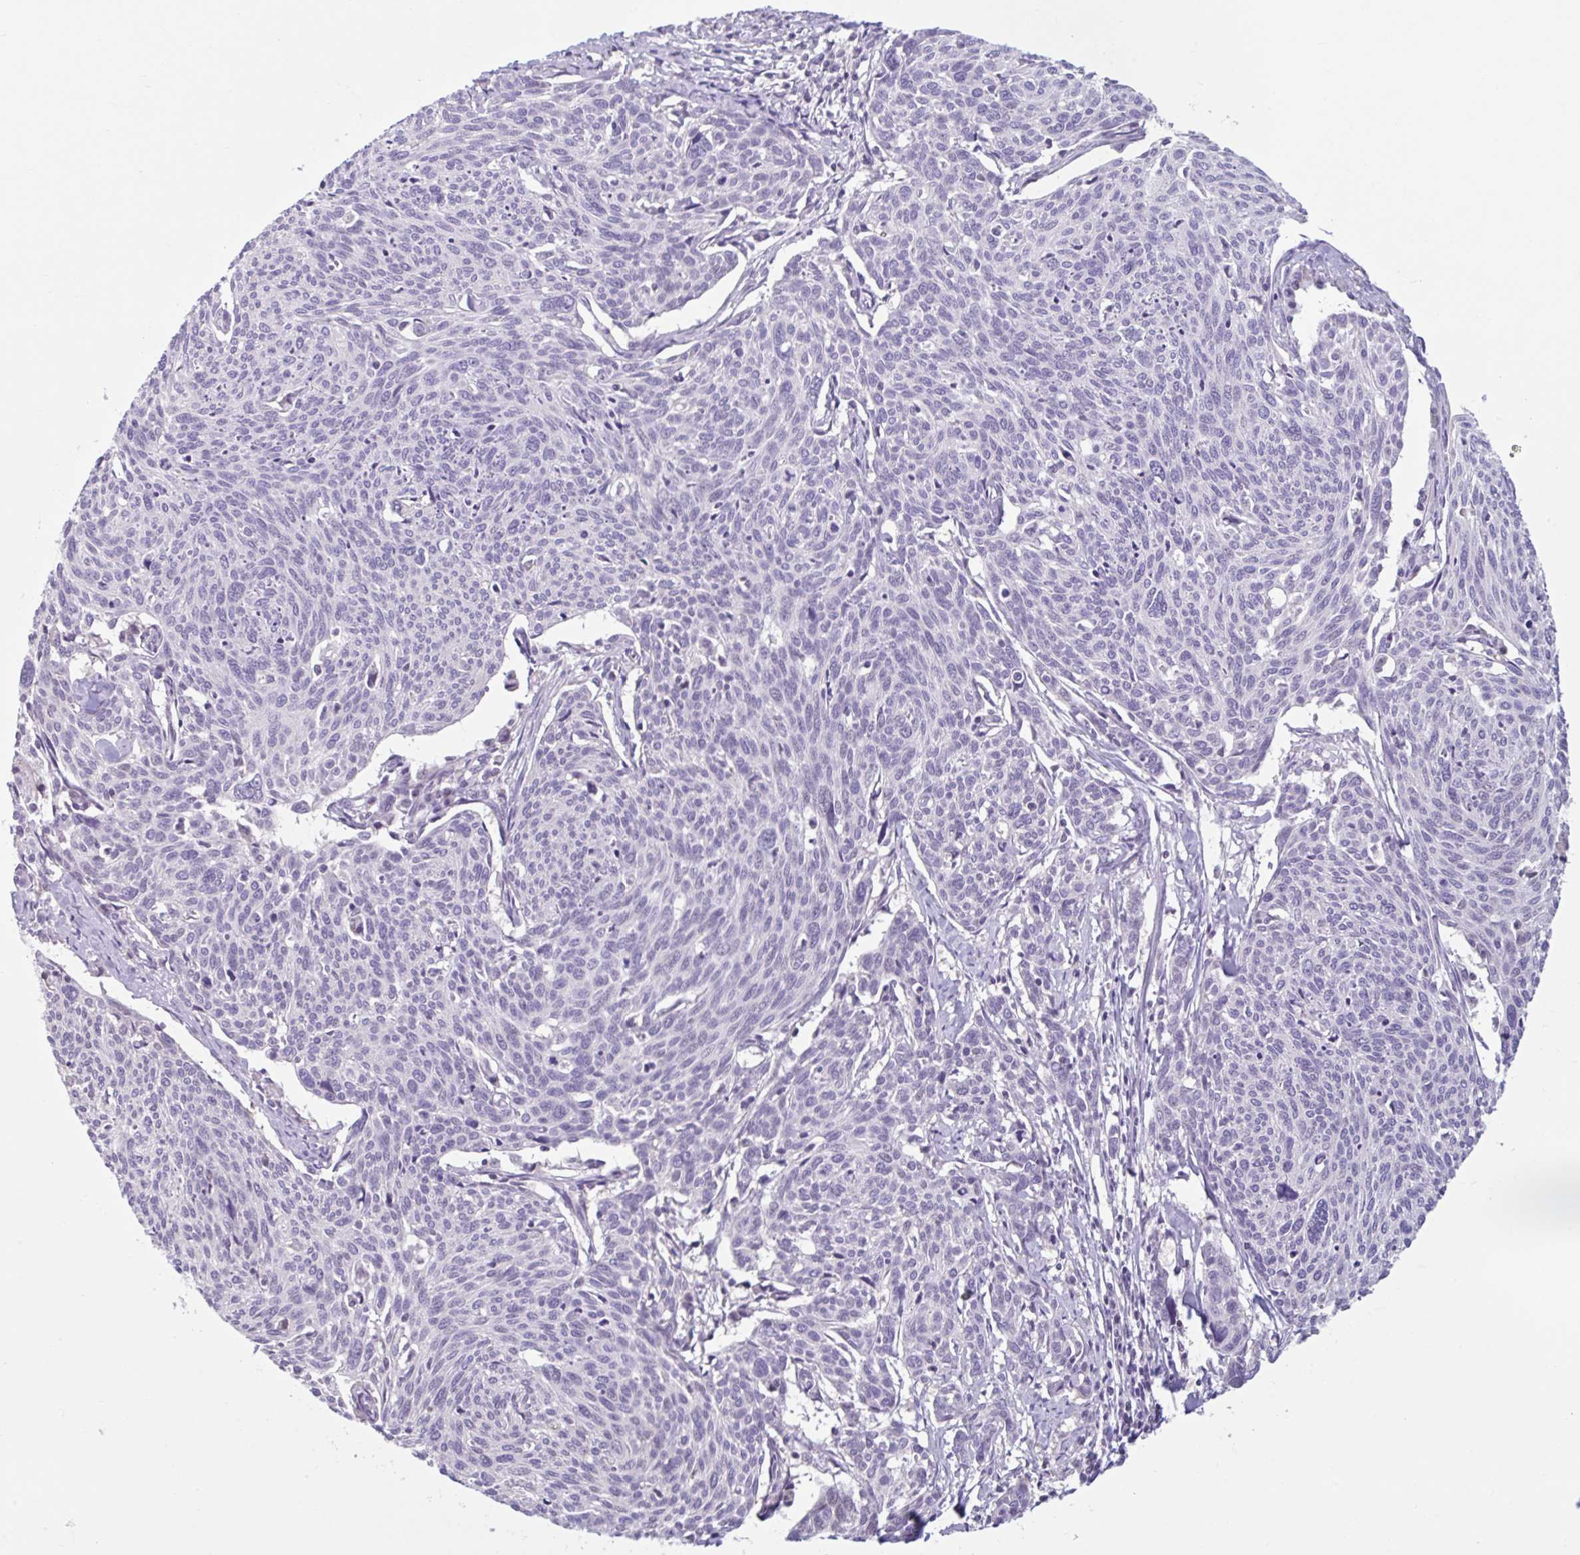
{"staining": {"intensity": "negative", "quantity": "none", "location": "none"}, "tissue": "cervical cancer", "cell_type": "Tumor cells", "image_type": "cancer", "snomed": [{"axis": "morphology", "description": "Squamous cell carcinoma, NOS"}, {"axis": "topography", "description": "Cervix"}], "caption": "A high-resolution histopathology image shows immunohistochemistry staining of squamous cell carcinoma (cervical), which displays no significant positivity in tumor cells. (DAB immunohistochemistry (IHC) with hematoxylin counter stain).", "gene": "CDH19", "patient": {"sex": "female", "age": 49}}